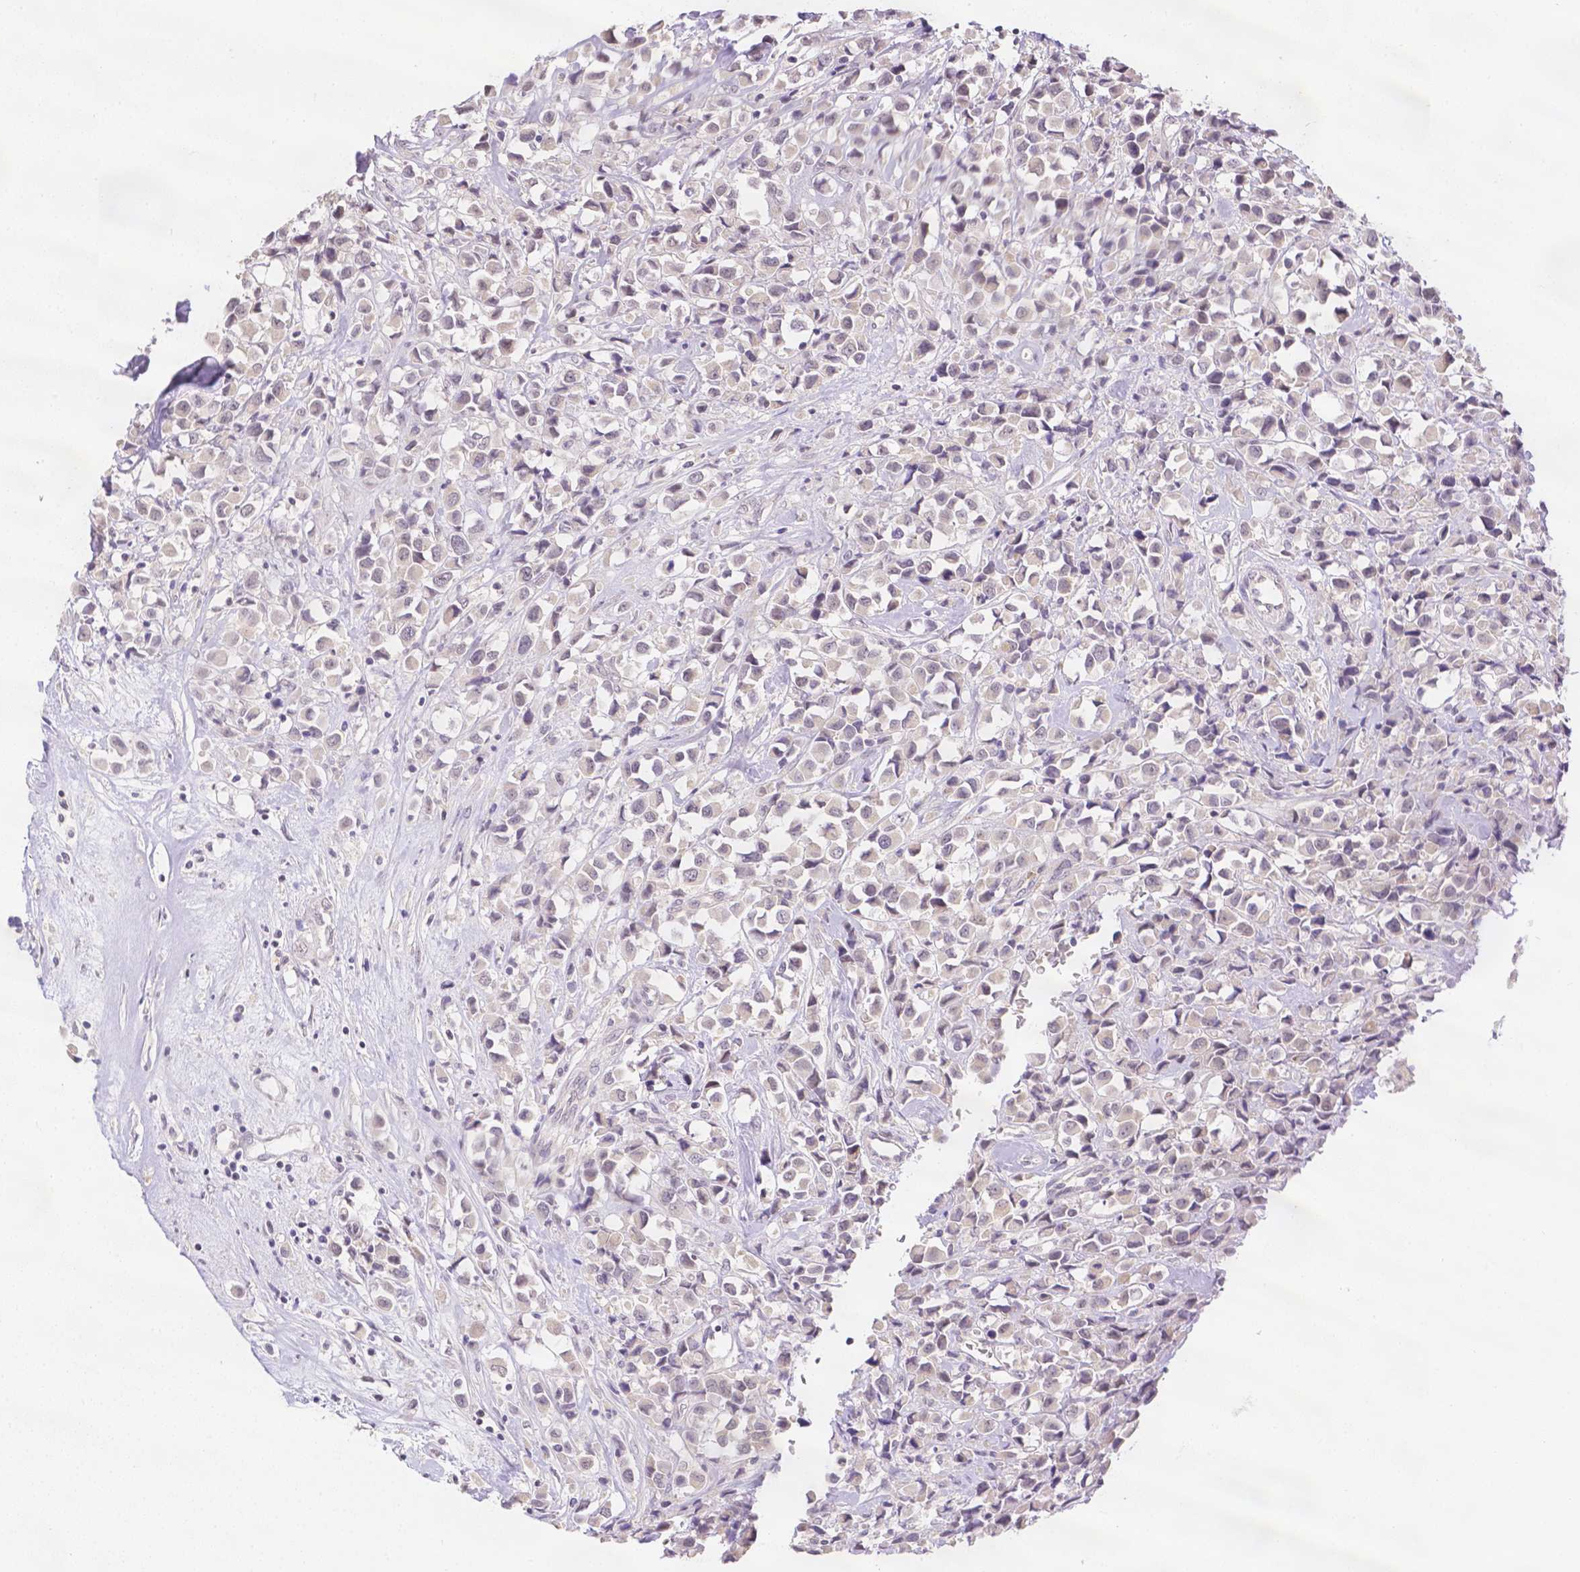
{"staining": {"intensity": "negative", "quantity": "none", "location": "none"}, "tissue": "breast cancer", "cell_type": "Tumor cells", "image_type": "cancer", "snomed": [{"axis": "morphology", "description": "Duct carcinoma"}, {"axis": "topography", "description": "Breast"}], "caption": "An immunohistochemistry image of breast cancer (intraductal carcinoma) is shown. There is no staining in tumor cells of breast cancer (intraductal carcinoma). (DAB immunohistochemistry, high magnification).", "gene": "ZNF280B", "patient": {"sex": "female", "age": 61}}